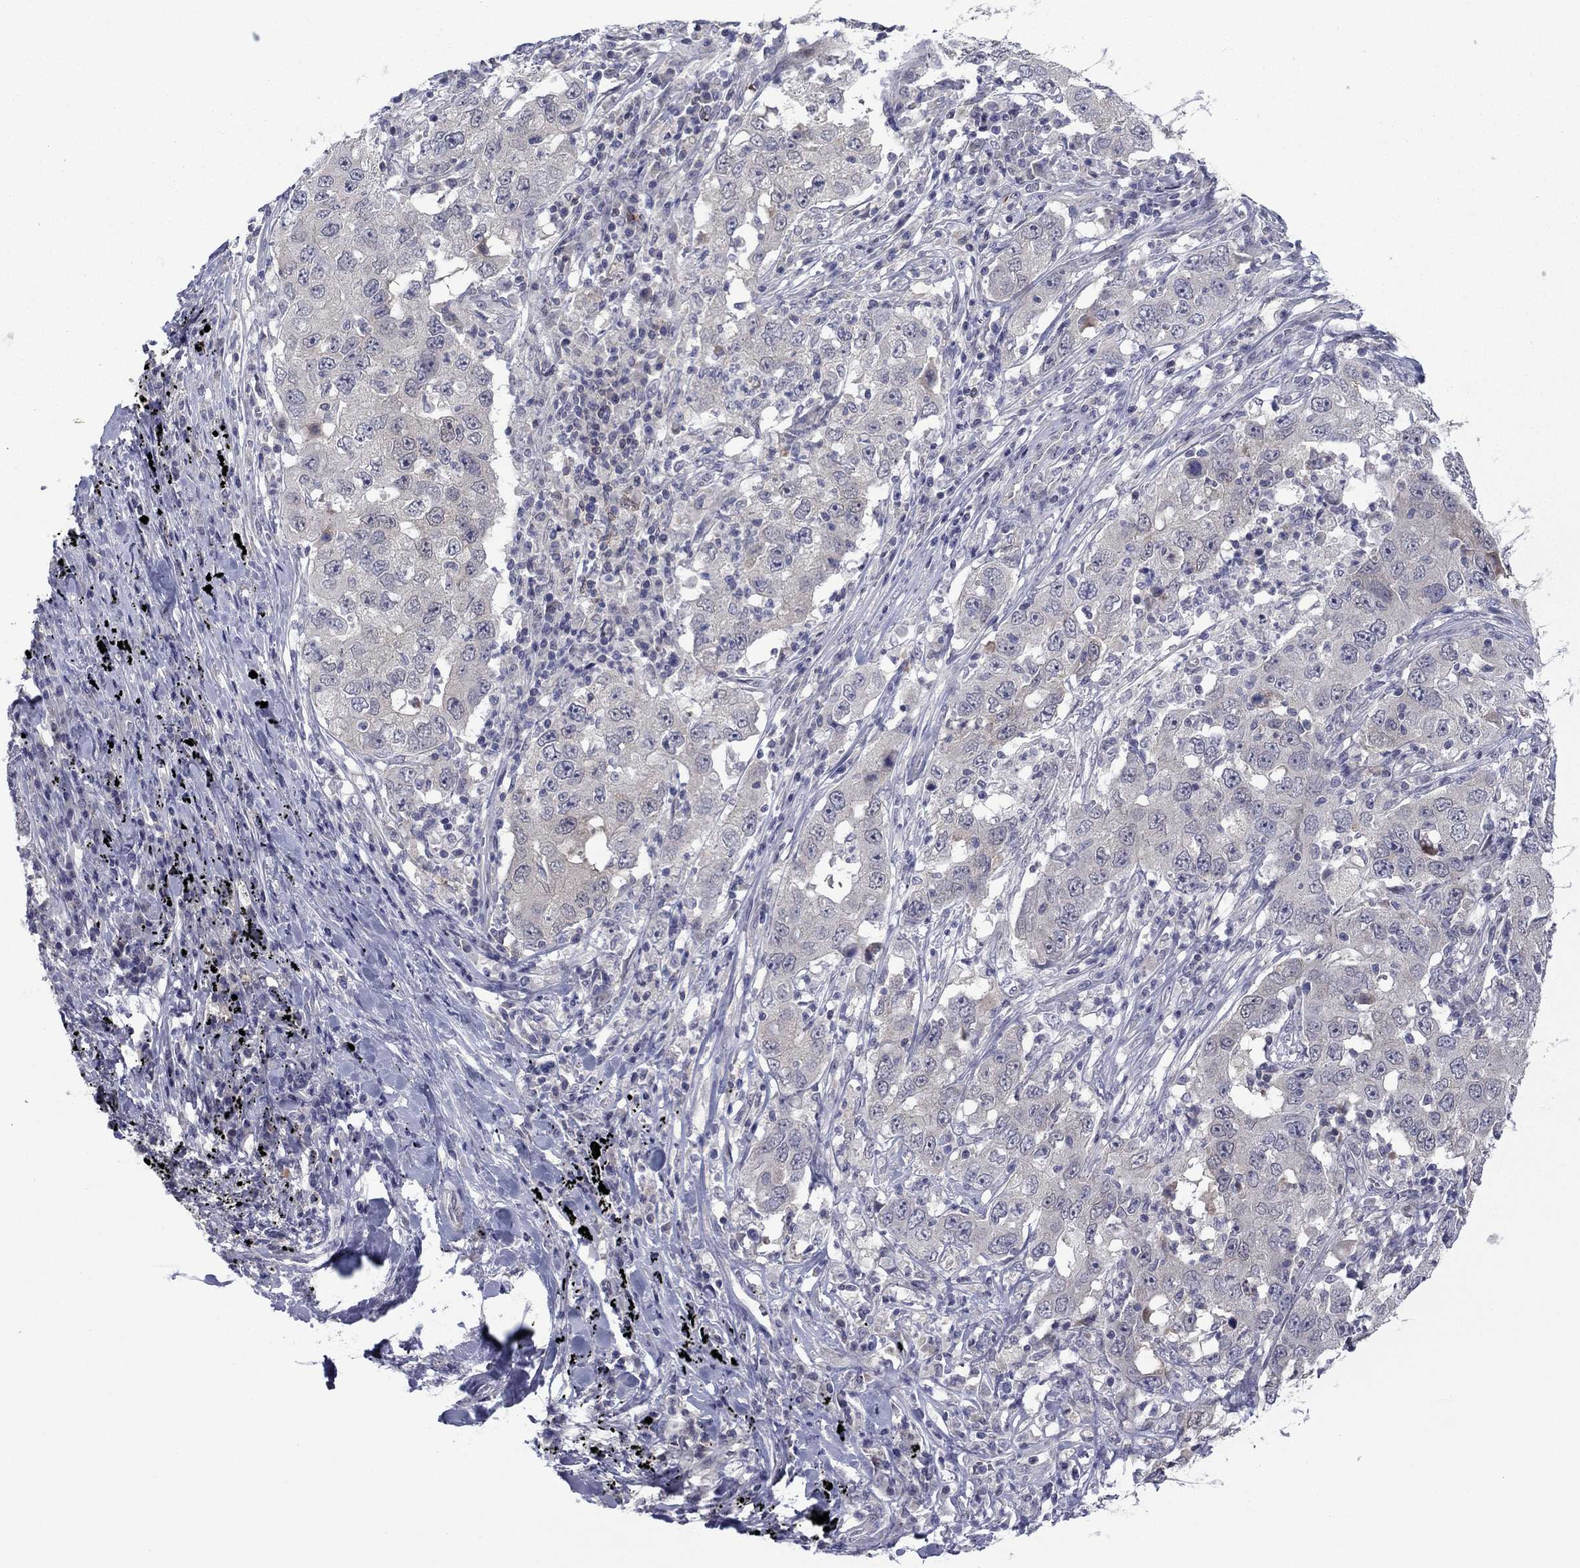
{"staining": {"intensity": "negative", "quantity": "none", "location": "none"}, "tissue": "lung cancer", "cell_type": "Tumor cells", "image_type": "cancer", "snomed": [{"axis": "morphology", "description": "Adenocarcinoma, NOS"}, {"axis": "topography", "description": "Lung"}], "caption": "This is an immunohistochemistry (IHC) micrograph of lung cancer. There is no positivity in tumor cells.", "gene": "GRHPR", "patient": {"sex": "male", "age": 73}}